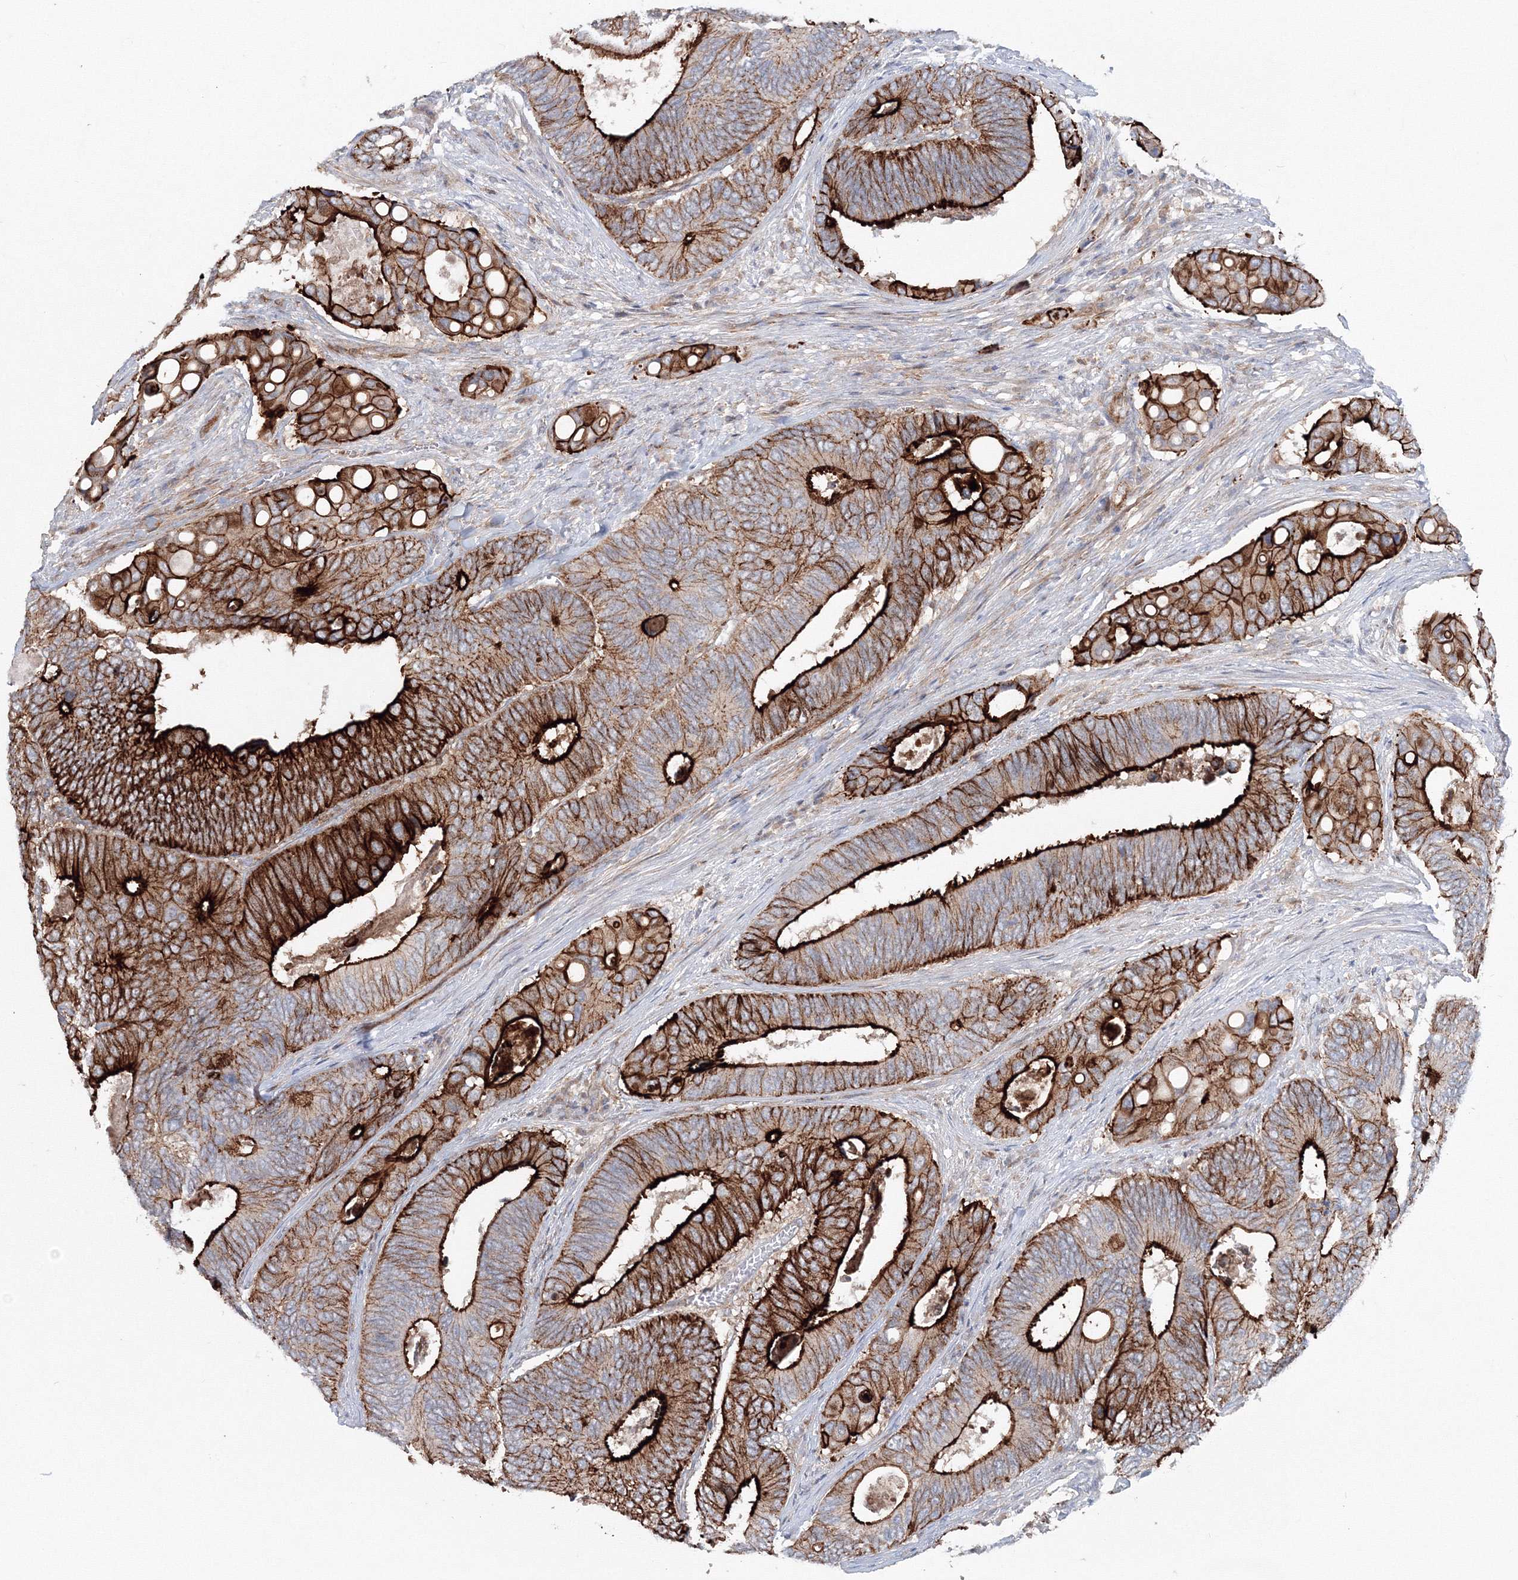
{"staining": {"intensity": "strong", "quantity": ">75%", "location": "cytoplasmic/membranous"}, "tissue": "colorectal cancer", "cell_type": "Tumor cells", "image_type": "cancer", "snomed": [{"axis": "morphology", "description": "Inflammation, NOS"}, {"axis": "morphology", "description": "Adenocarcinoma, NOS"}, {"axis": "topography", "description": "Colon"}], "caption": "This micrograph demonstrates adenocarcinoma (colorectal) stained with IHC to label a protein in brown. The cytoplasmic/membranous of tumor cells show strong positivity for the protein. Nuclei are counter-stained blue.", "gene": "GGA2", "patient": {"sex": "male", "age": 72}}